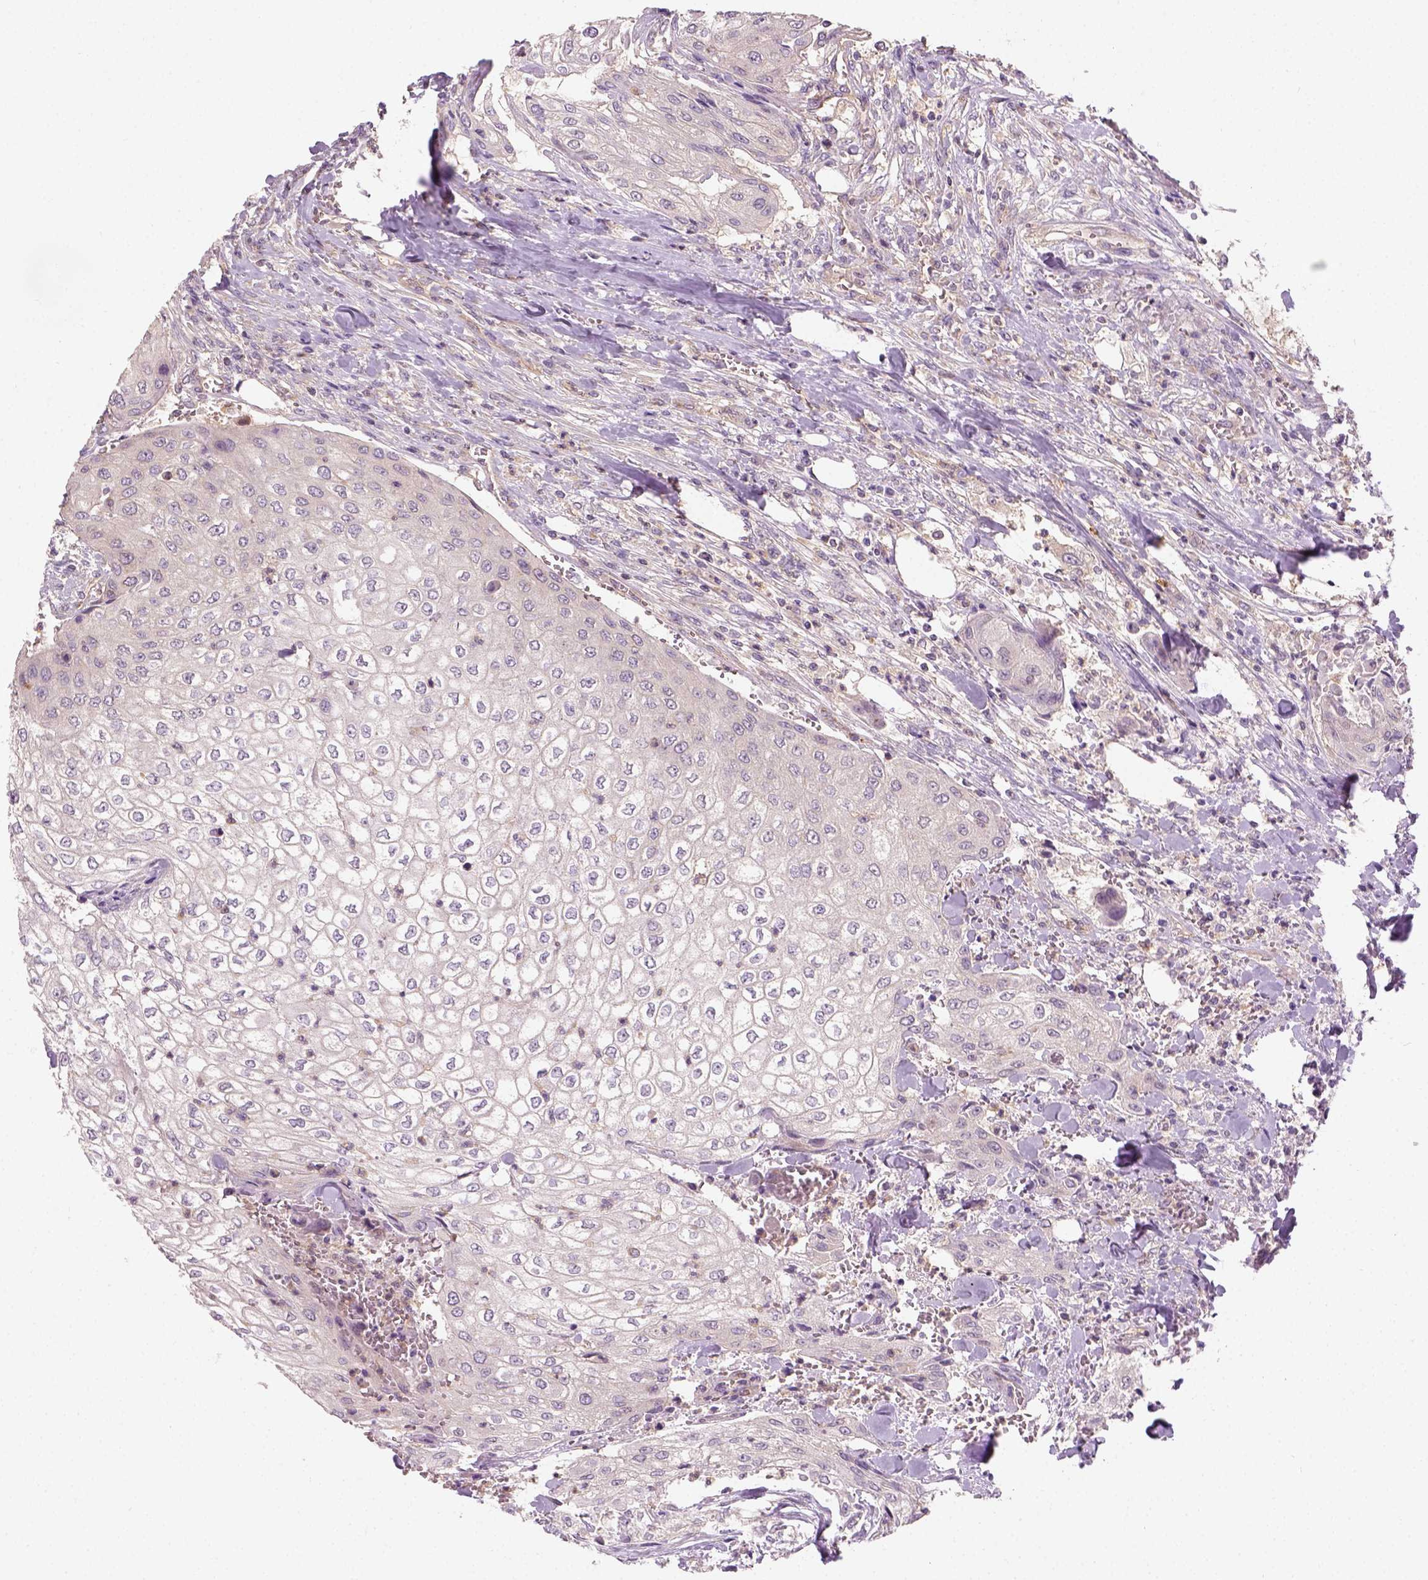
{"staining": {"intensity": "weak", "quantity": "25%-75%", "location": "cytoplasmic/membranous"}, "tissue": "urothelial cancer", "cell_type": "Tumor cells", "image_type": "cancer", "snomed": [{"axis": "morphology", "description": "Urothelial carcinoma, High grade"}, {"axis": "topography", "description": "Urinary bladder"}], "caption": "A low amount of weak cytoplasmic/membranous positivity is appreciated in about 25%-75% of tumor cells in urothelial cancer tissue. (IHC, brightfield microscopy, high magnification).", "gene": "CRACR2A", "patient": {"sex": "male", "age": 62}}